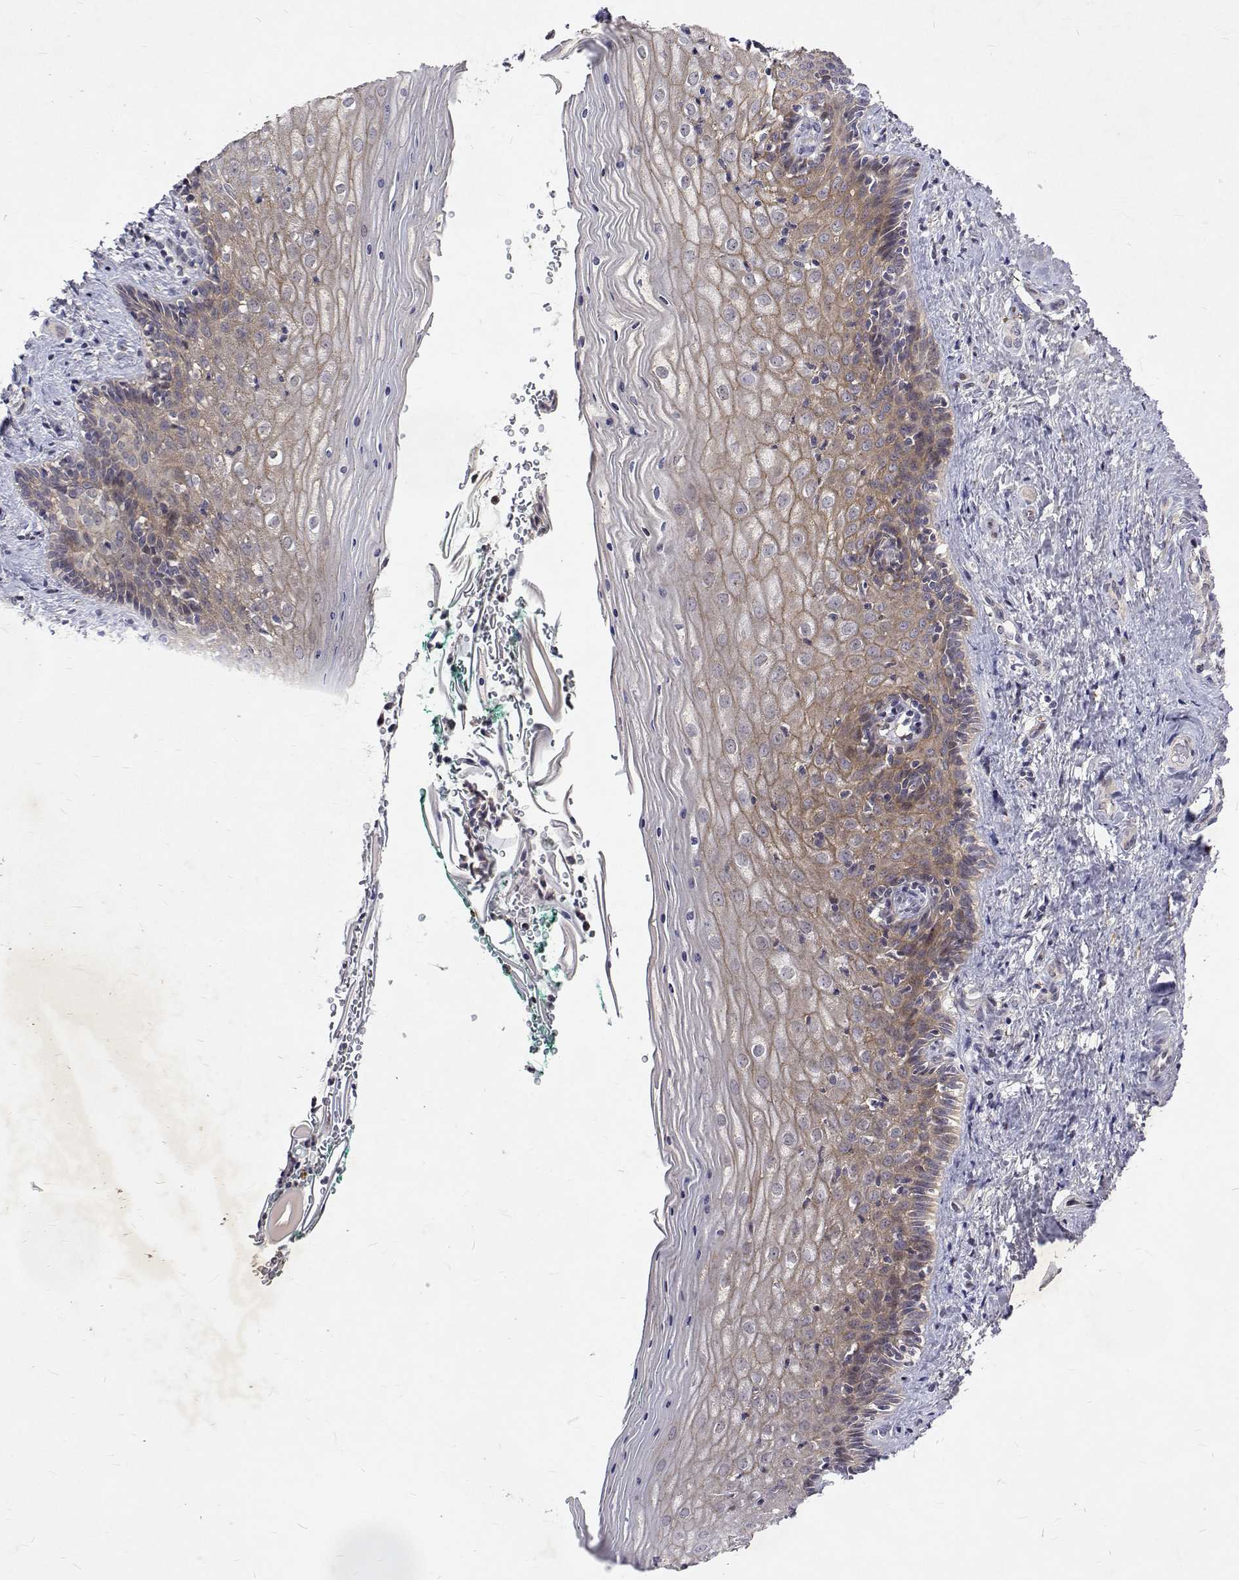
{"staining": {"intensity": "weak", "quantity": "25%-75%", "location": "cytoplasmic/membranous,nuclear"}, "tissue": "vagina", "cell_type": "Squamous epithelial cells", "image_type": "normal", "snomed": [{"axis": "morphology", "description": "Normal tissue, NOS"}, {"axis": "topography", "description": "Vagina"}], "caption": "About 25%-75% of squamous epithelial cells in normal vagina display weak cytoplasmic/membranous,nuclear protein positivity as visualized by brown immunohistochemical staining.", "gene": "ALKBH8", "patient": {"sex": "female", "age": 45}}